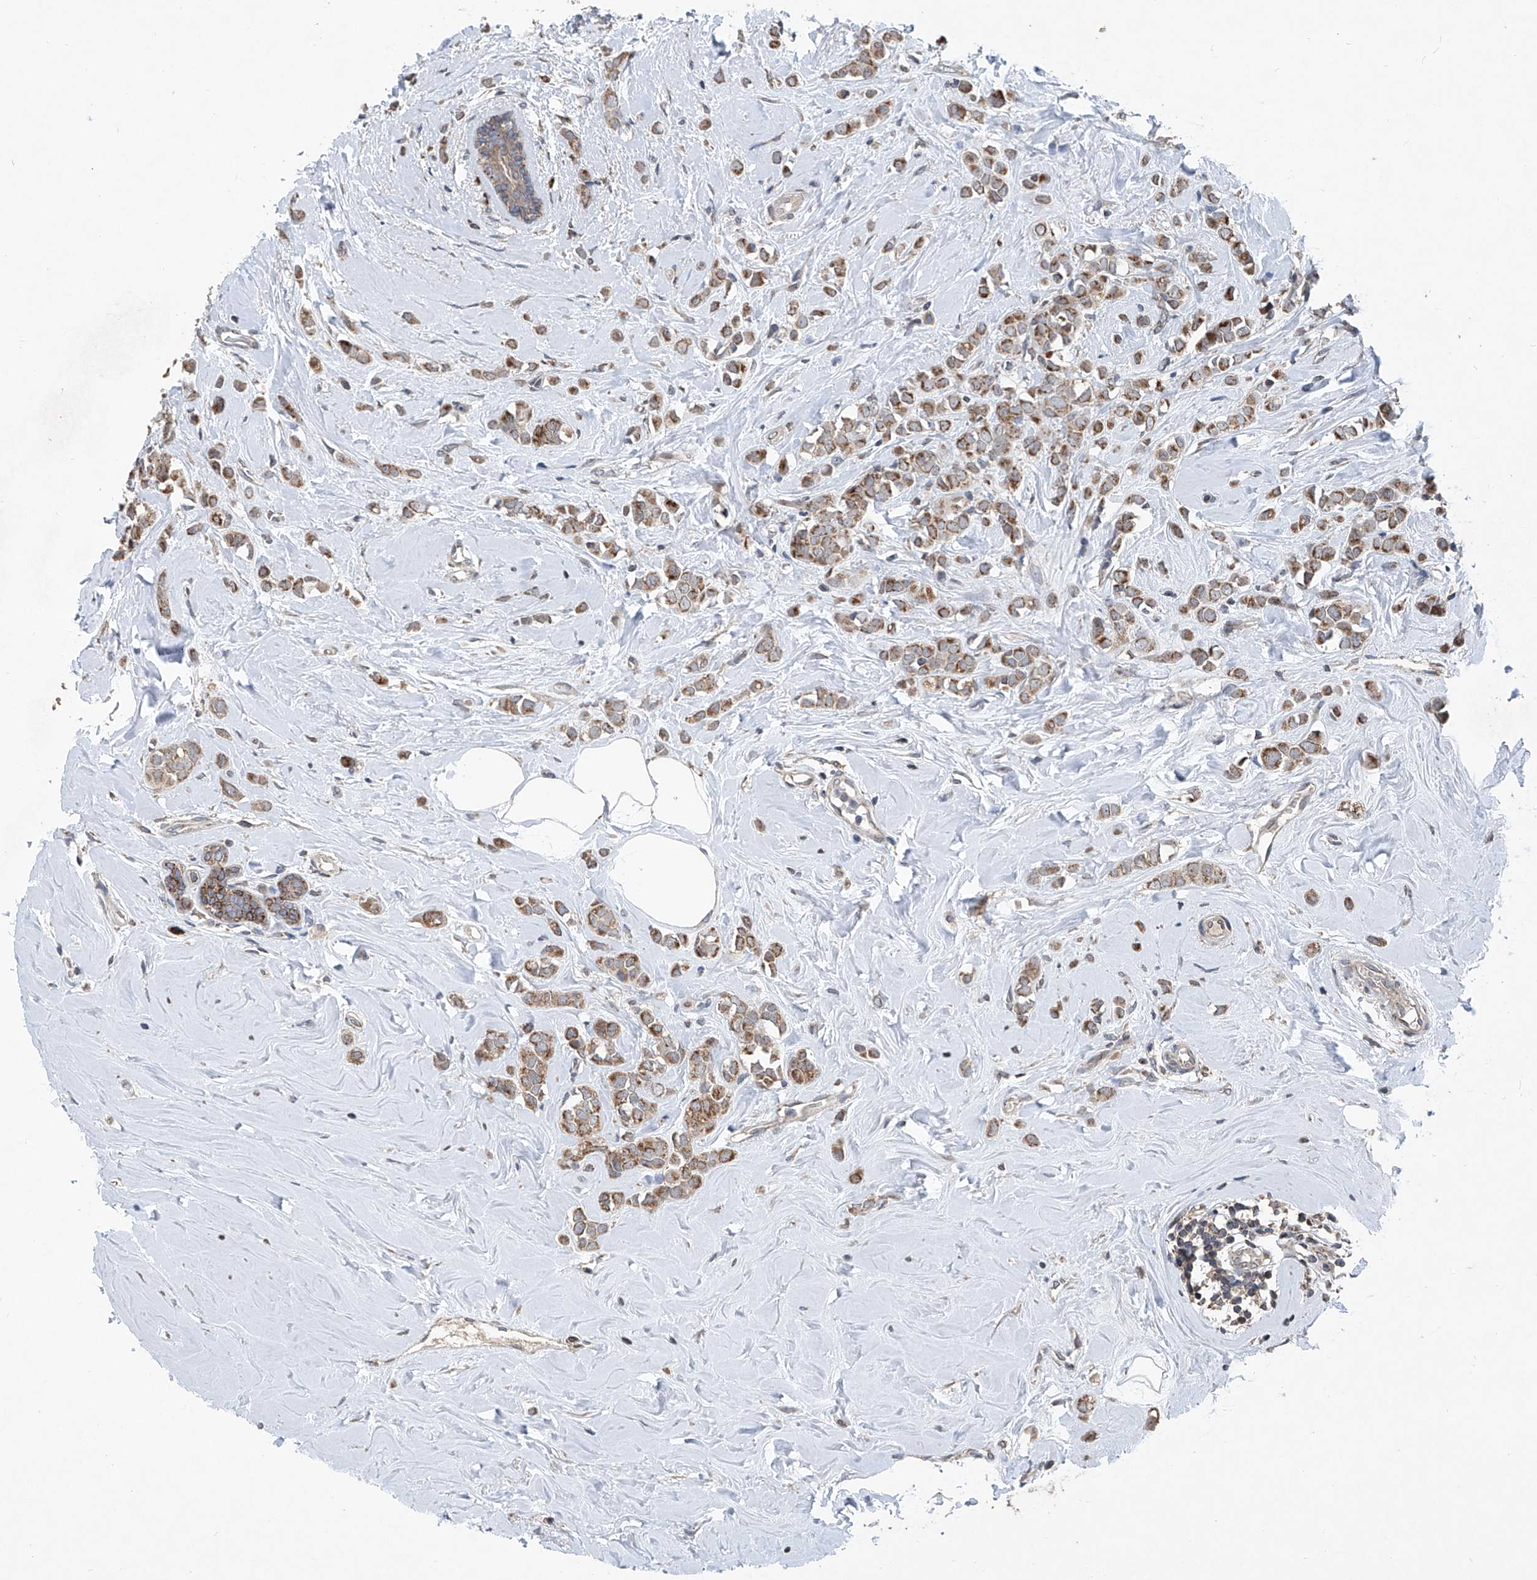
{"staining": {"intensity": "moderate", "quantity": ">75%", "location": "cytoplasmic/membranous"}, "tissue": "breast cancer", "cell_type": "Tumor cells", "image_type": "cancer", "snomed": [{"axis": "morphology", "description": "Lobular carcinoma"}, {"axis": "topography", "description": "Breast"}], "caption": "The micrograph shows a brown stain indicating the presence of a protein in the cytoplasmic/membranous of tumor cells in breast lobular carcinoma.", "gene": "BCKDHB", "patient": {"sex": "female", "age": 47}}